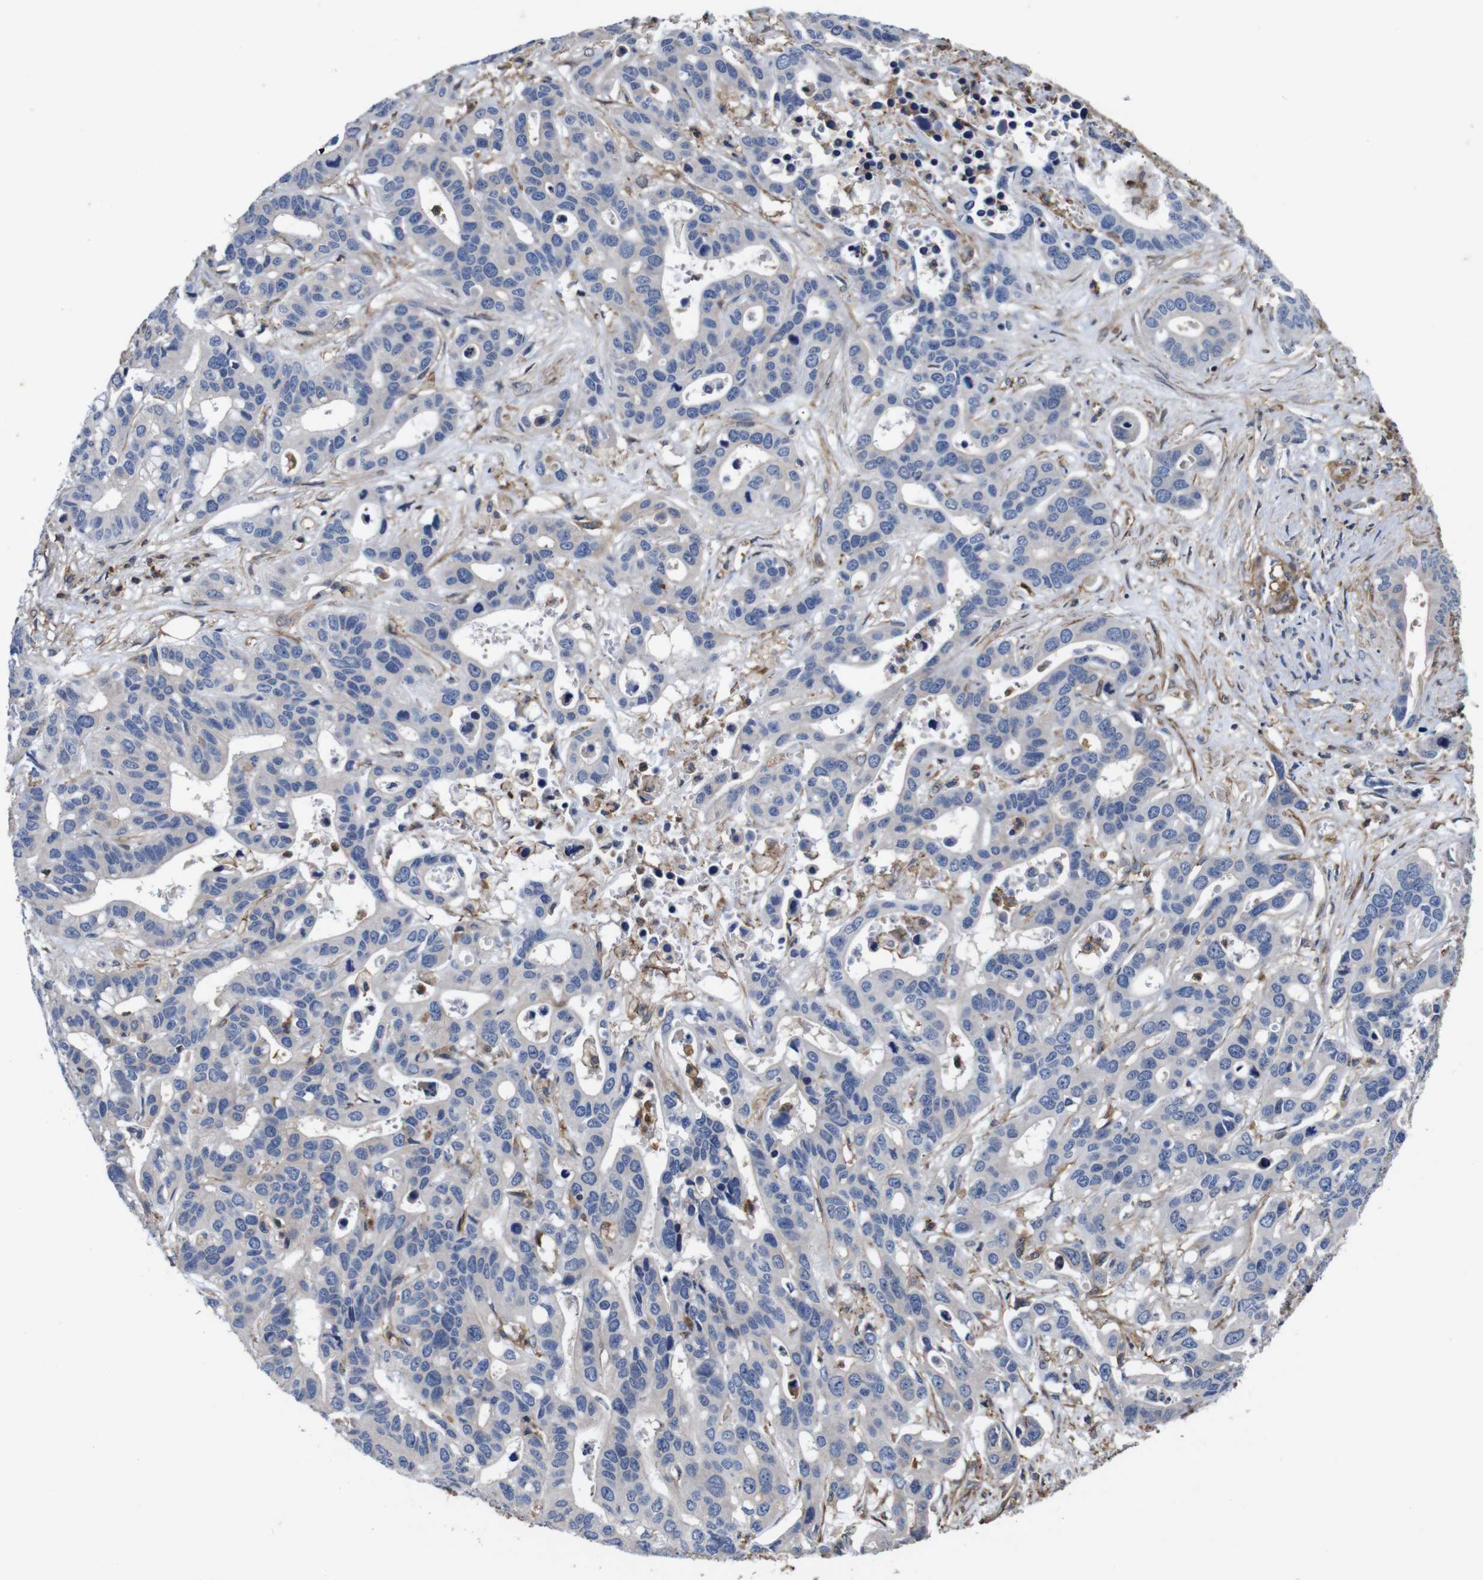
{"staining": {"intensity": "negative", "quantity": "none", "location": "none"}, "tissue": "liver cancer", "cell_type": "Tumor cells", "image_type": "cancer", "snomed": [{"axis": "morphology", "description": "Cholangiocarcinoma"}, {"axis": "topography", "description": "Liver"}], "caption": "This photomicrograph is of cholangiocarcinoma (liver) stained with immunohistochemistry to label a protein in brown with the nuclei are counter-stained blue. There is no staining in tumor cells.", "gene": "PI4KA", "patient": {"sex": "female", "age": 65}}